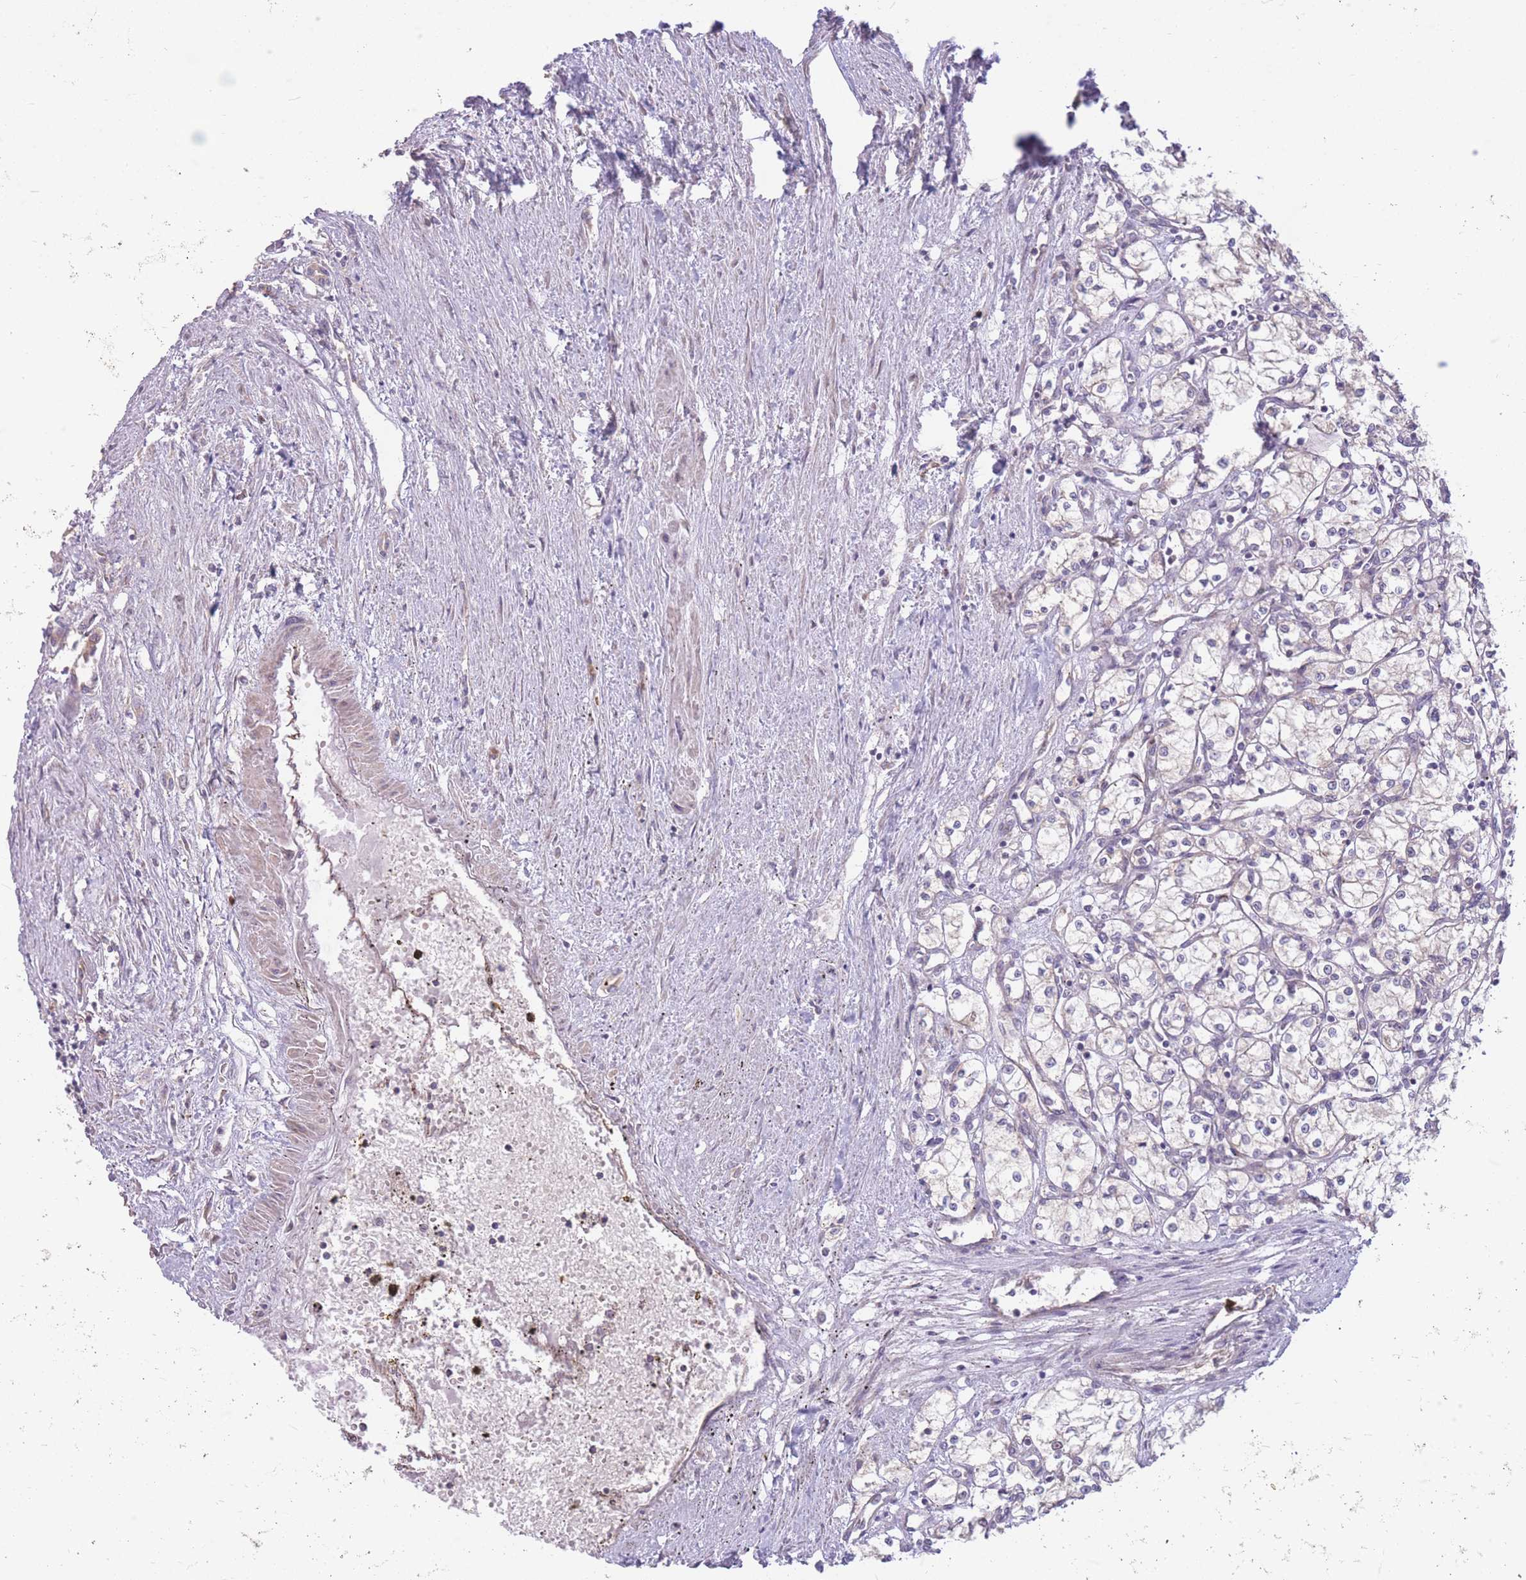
{"staining": {"intensity": "negative", "quantity": "none", "location": "none"}, "tissue": "renal cancer", "cell_type": "Tumor cells", "image_type": "cancer", "snomed": [{"axis": "morphology", "description": "Adenocarcinoma, NOS"}, {"axis": "topography", "description": "Kidney"}], "caption": "DAB (3,3'-diaminobenzidine) immunohistochemical staining of human renal cancer (adenocarcinoma) reveals no significant staining in tumor cells.", "gene": "GMNN", "patient": {"sex": "male", "age": 59}}